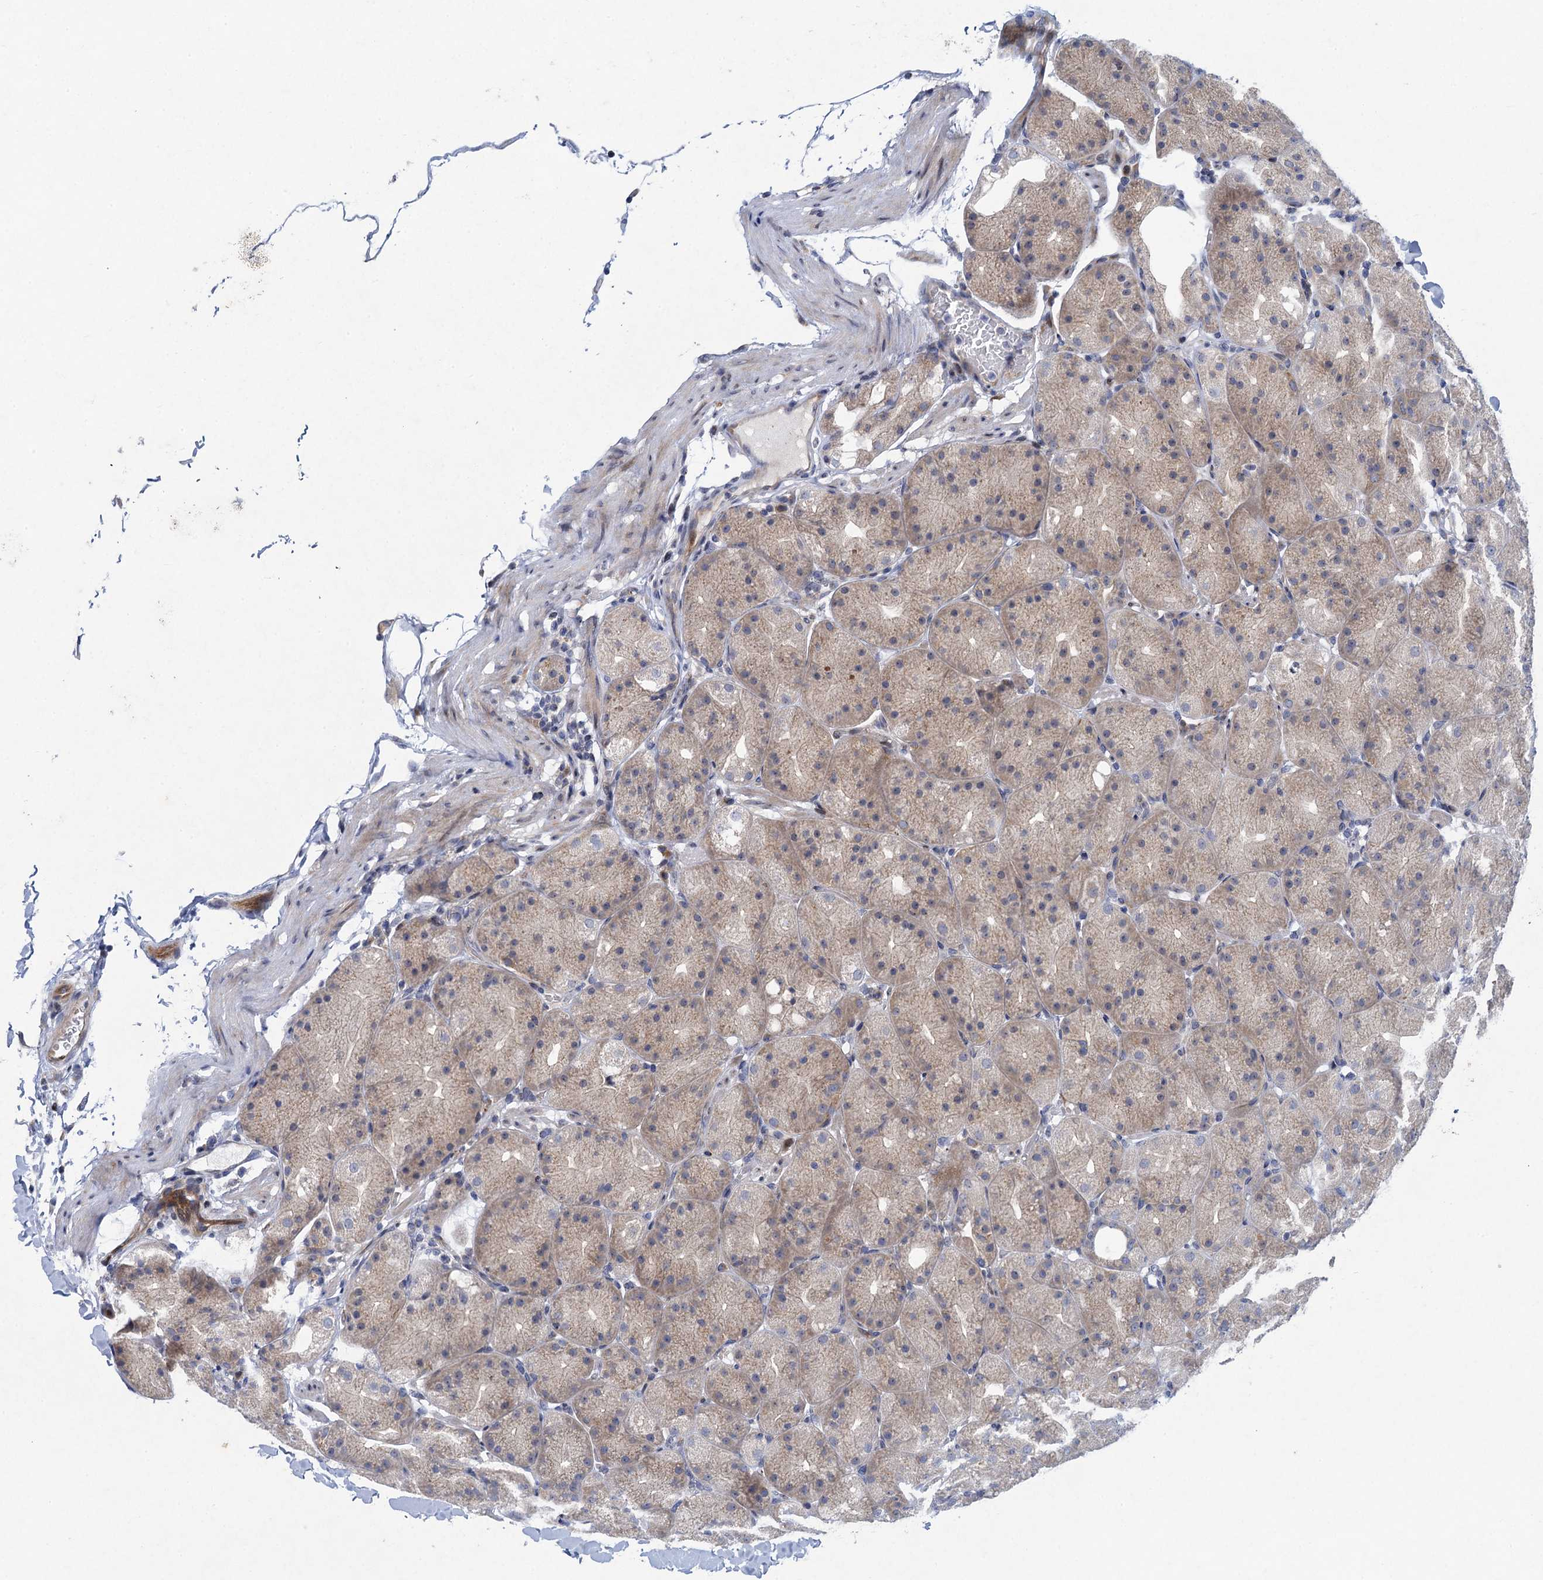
{"staining": {"intensity": "moderate", "quantity": ">75%", "location": "cytoplasmic/membranous,nuclear"}, "tissue": "stomach", "cell_type": "Glandular cells", "image_type": "normal", "snomed": [{"axis": "morphology", "description": "Normal tissue, NOS"}, {"axis": "topography", "description": "Stomach, upper"}, {"axis": "topography", "description": "Stomach"}], "caption": "Immunohistochemistry (IHC) staining of benign stomach, which demonstrates medium levels of moderate cytoplasmic/membranous,nuclear expression in approximately >75% of glandular cells indicating moderate cytoplasmic/membranous,nuclear protein positivity. The staining was performed using DAB (brown) for protein detection and nuclei were counterstained in hematoxylin (blue).", "gene": "QPCTL", "patient": {"sex": "male", "age": 48}}